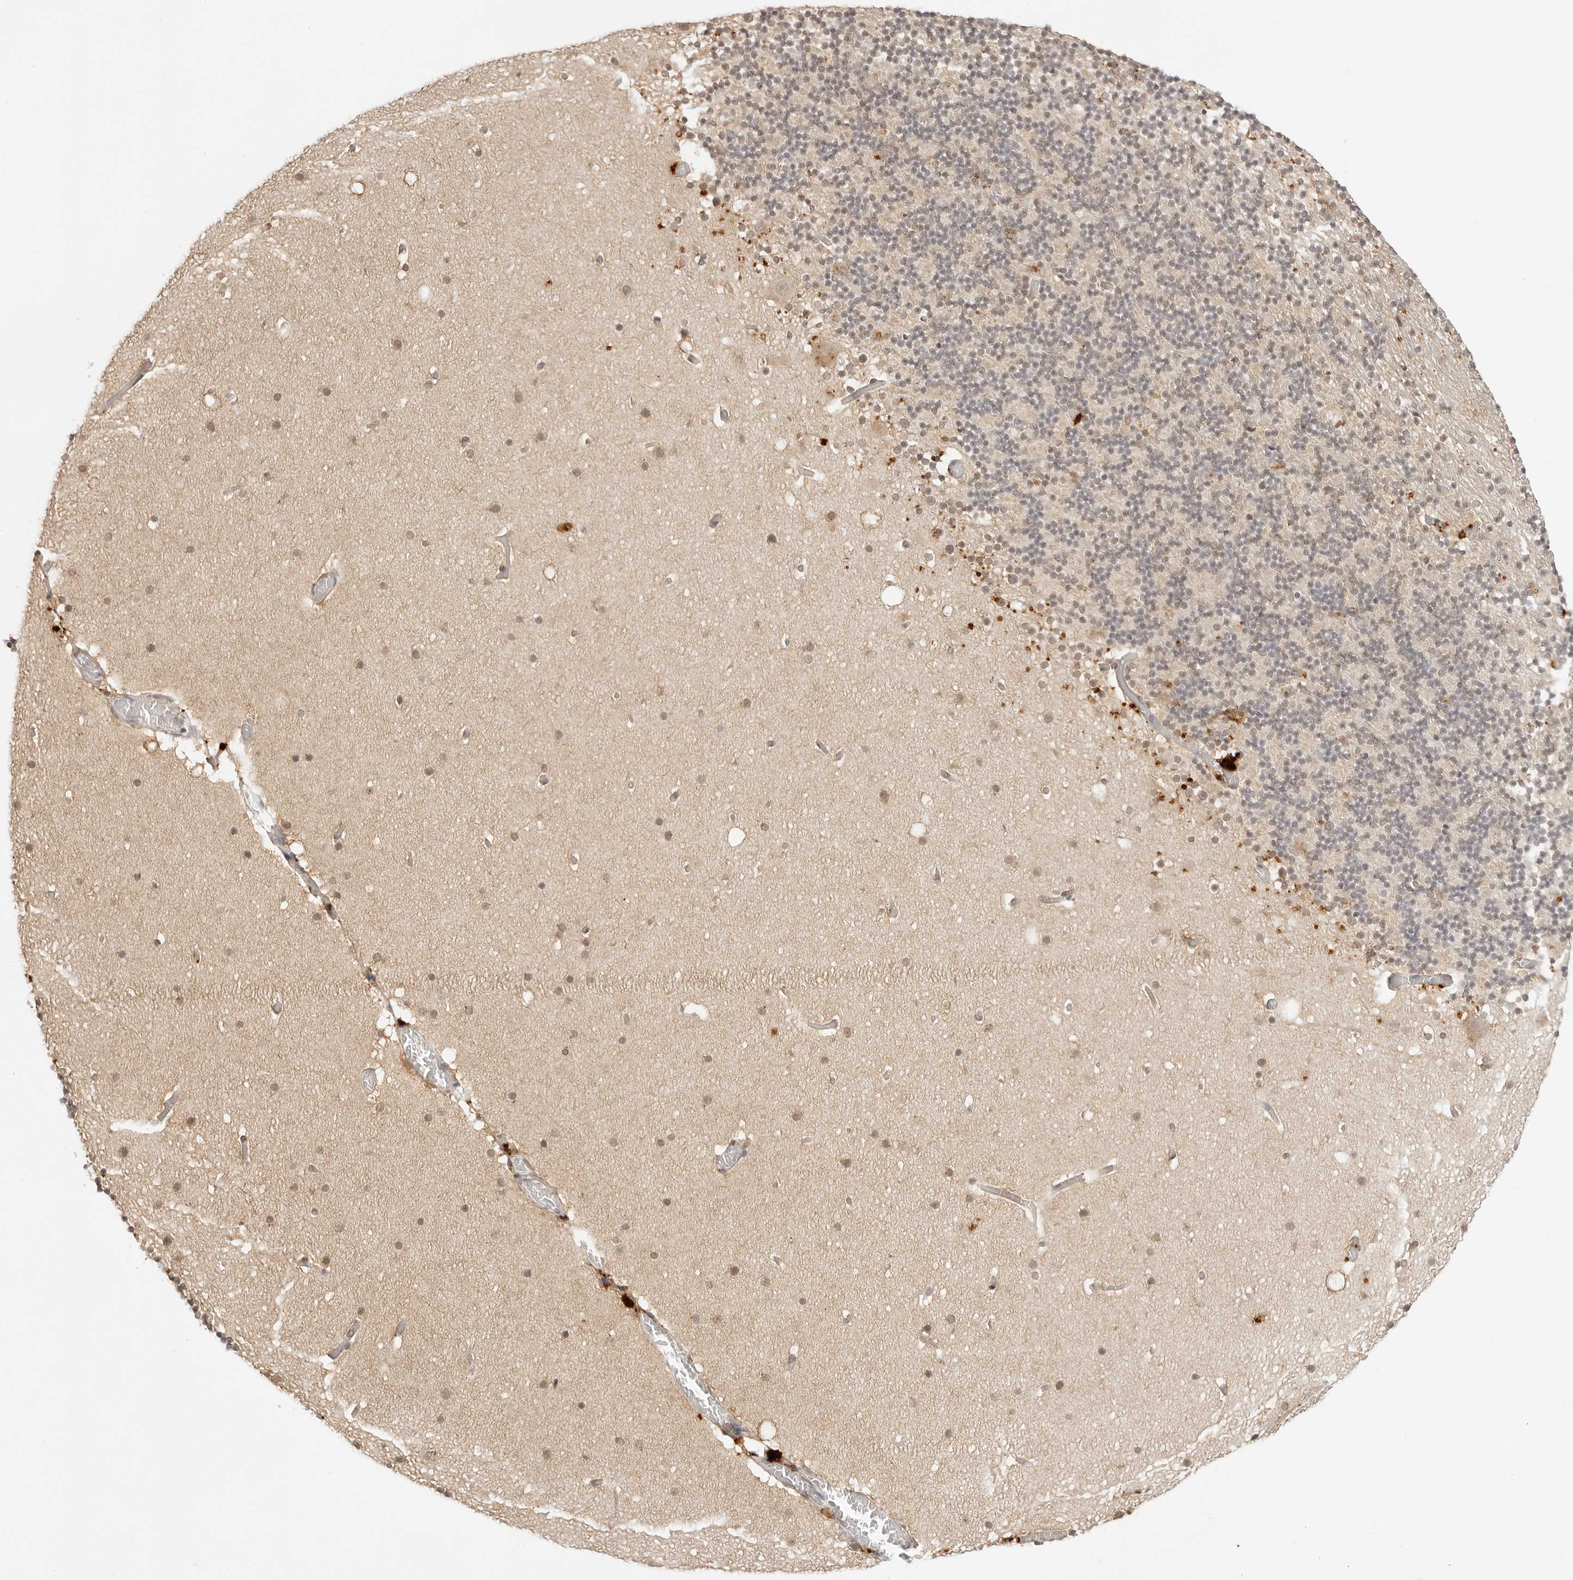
{"staining": {"intensity": "weak", "quantity": "25%-75%", "location": "cytoplasmic/membranous,nuclear"}, "tissue": "cerebellum", "cell_type": "Cells in granular layer", "image_type": "normal", "snomed": [{"axis": "morphology", "description": "Normal tissue, NOS"}, {"axis": "topography", "description": "Cerebellum"}], "caption": "An immunohistochemistry photomicrograph of normal tissue is shown. Protein staining in brown shows weak cytoplasmic/membranous,nuclear positivity in cerebellum within cells in granular layer. (brown staining indicates protein expression, while blue staining denotes nuclei).", "gene": "EPHA1", "patient": {"sex": "male", "age": 57}}